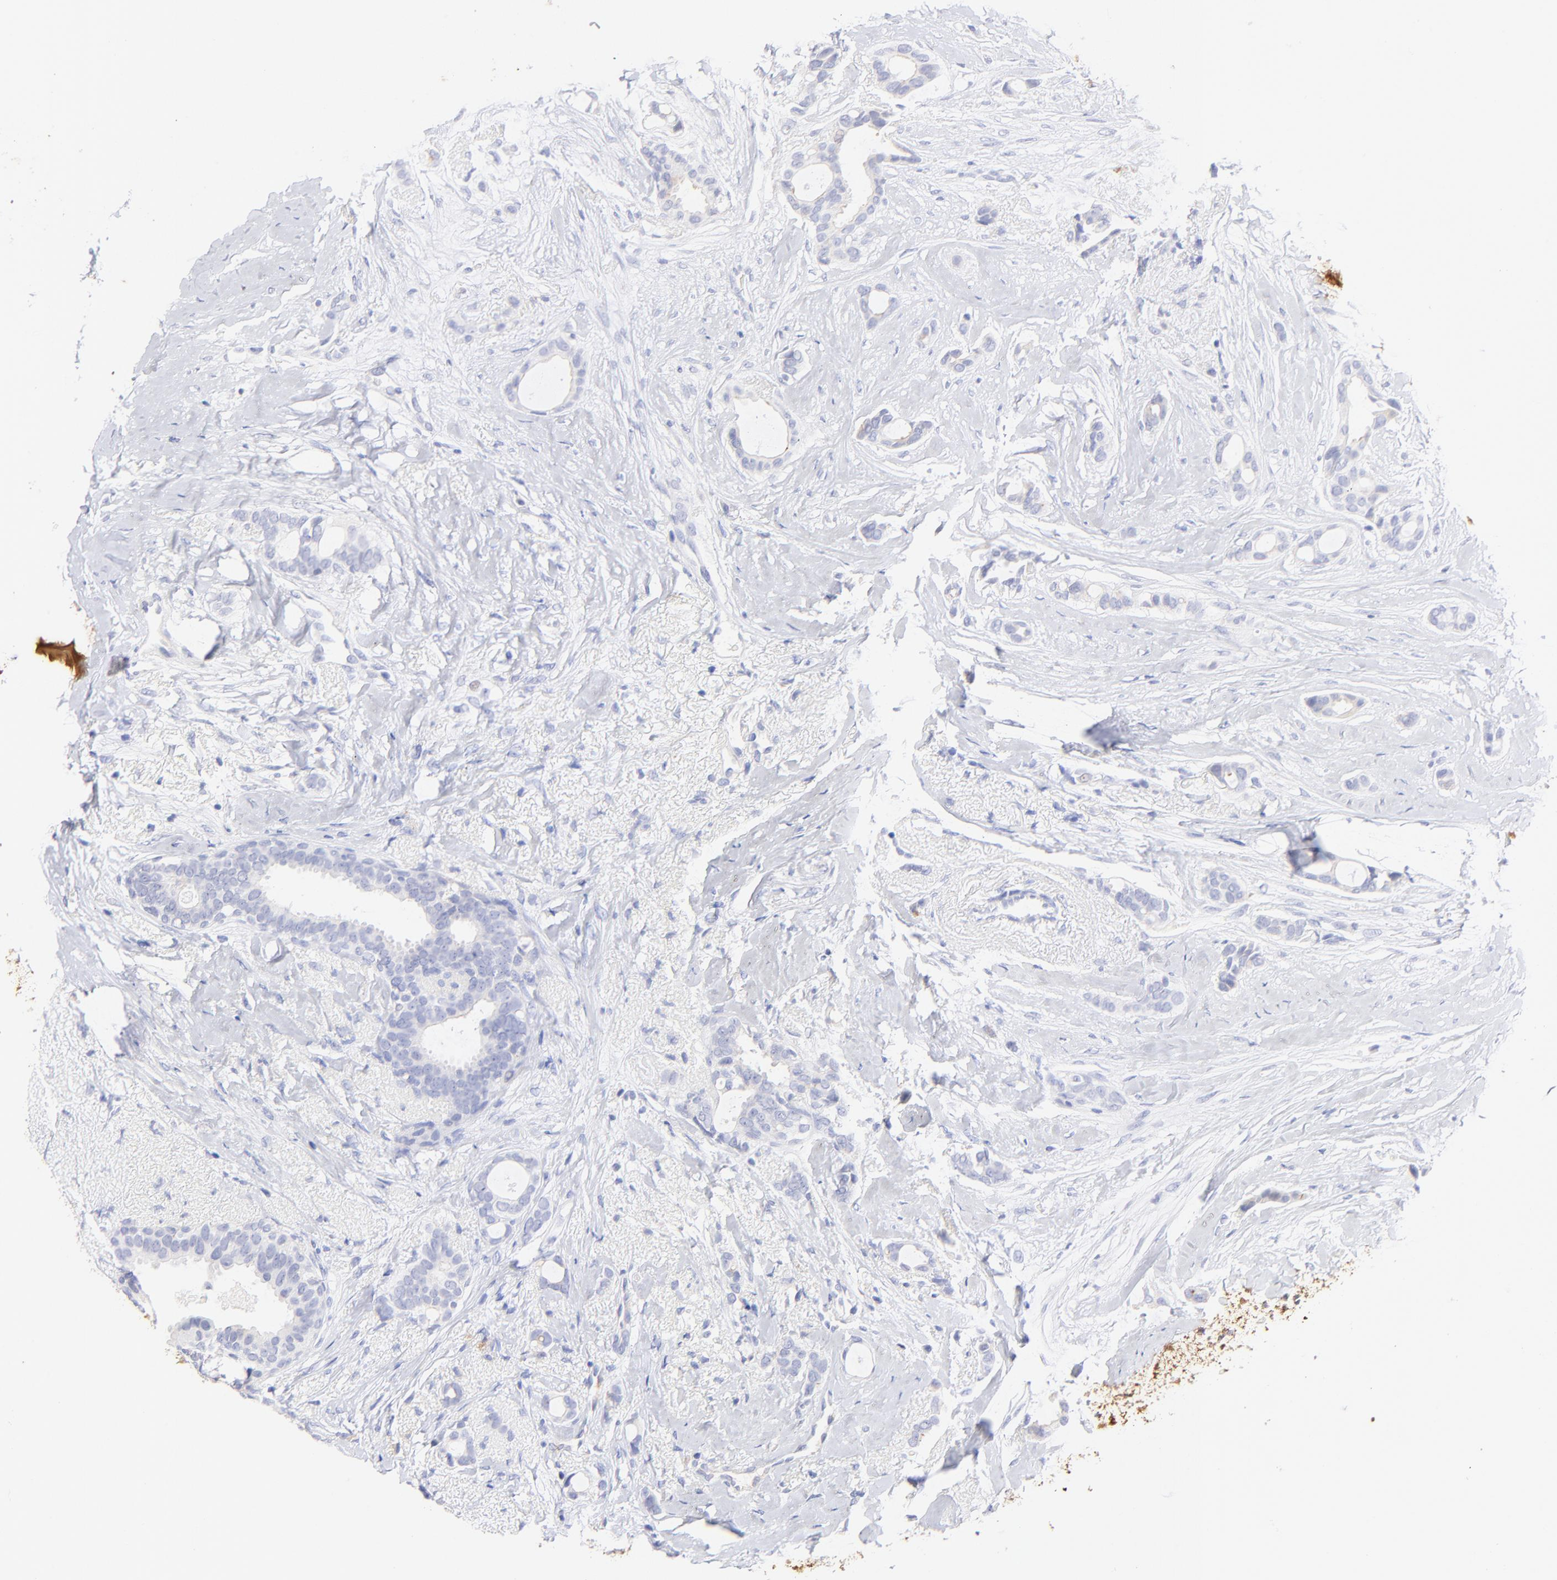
{"staining": {"intensity": "negative", "quantity": "none", "location": "none"}, "tissue": "breast cancer", "cell_type": "Tumor cells", "image_type": "cancer", "snomed": [{"axis": "morphology", "description": "Duct carcinoma"}, {"axis": "topography", "description": "Breast"}], "caption": "Photomicrograph shows no significant protein staining in tumor cells of intraductal carcinoma (breast). Nuclei are stained in blue.", "gene": "RAB3A", "patient": {"sex": "female", "age": 54}}